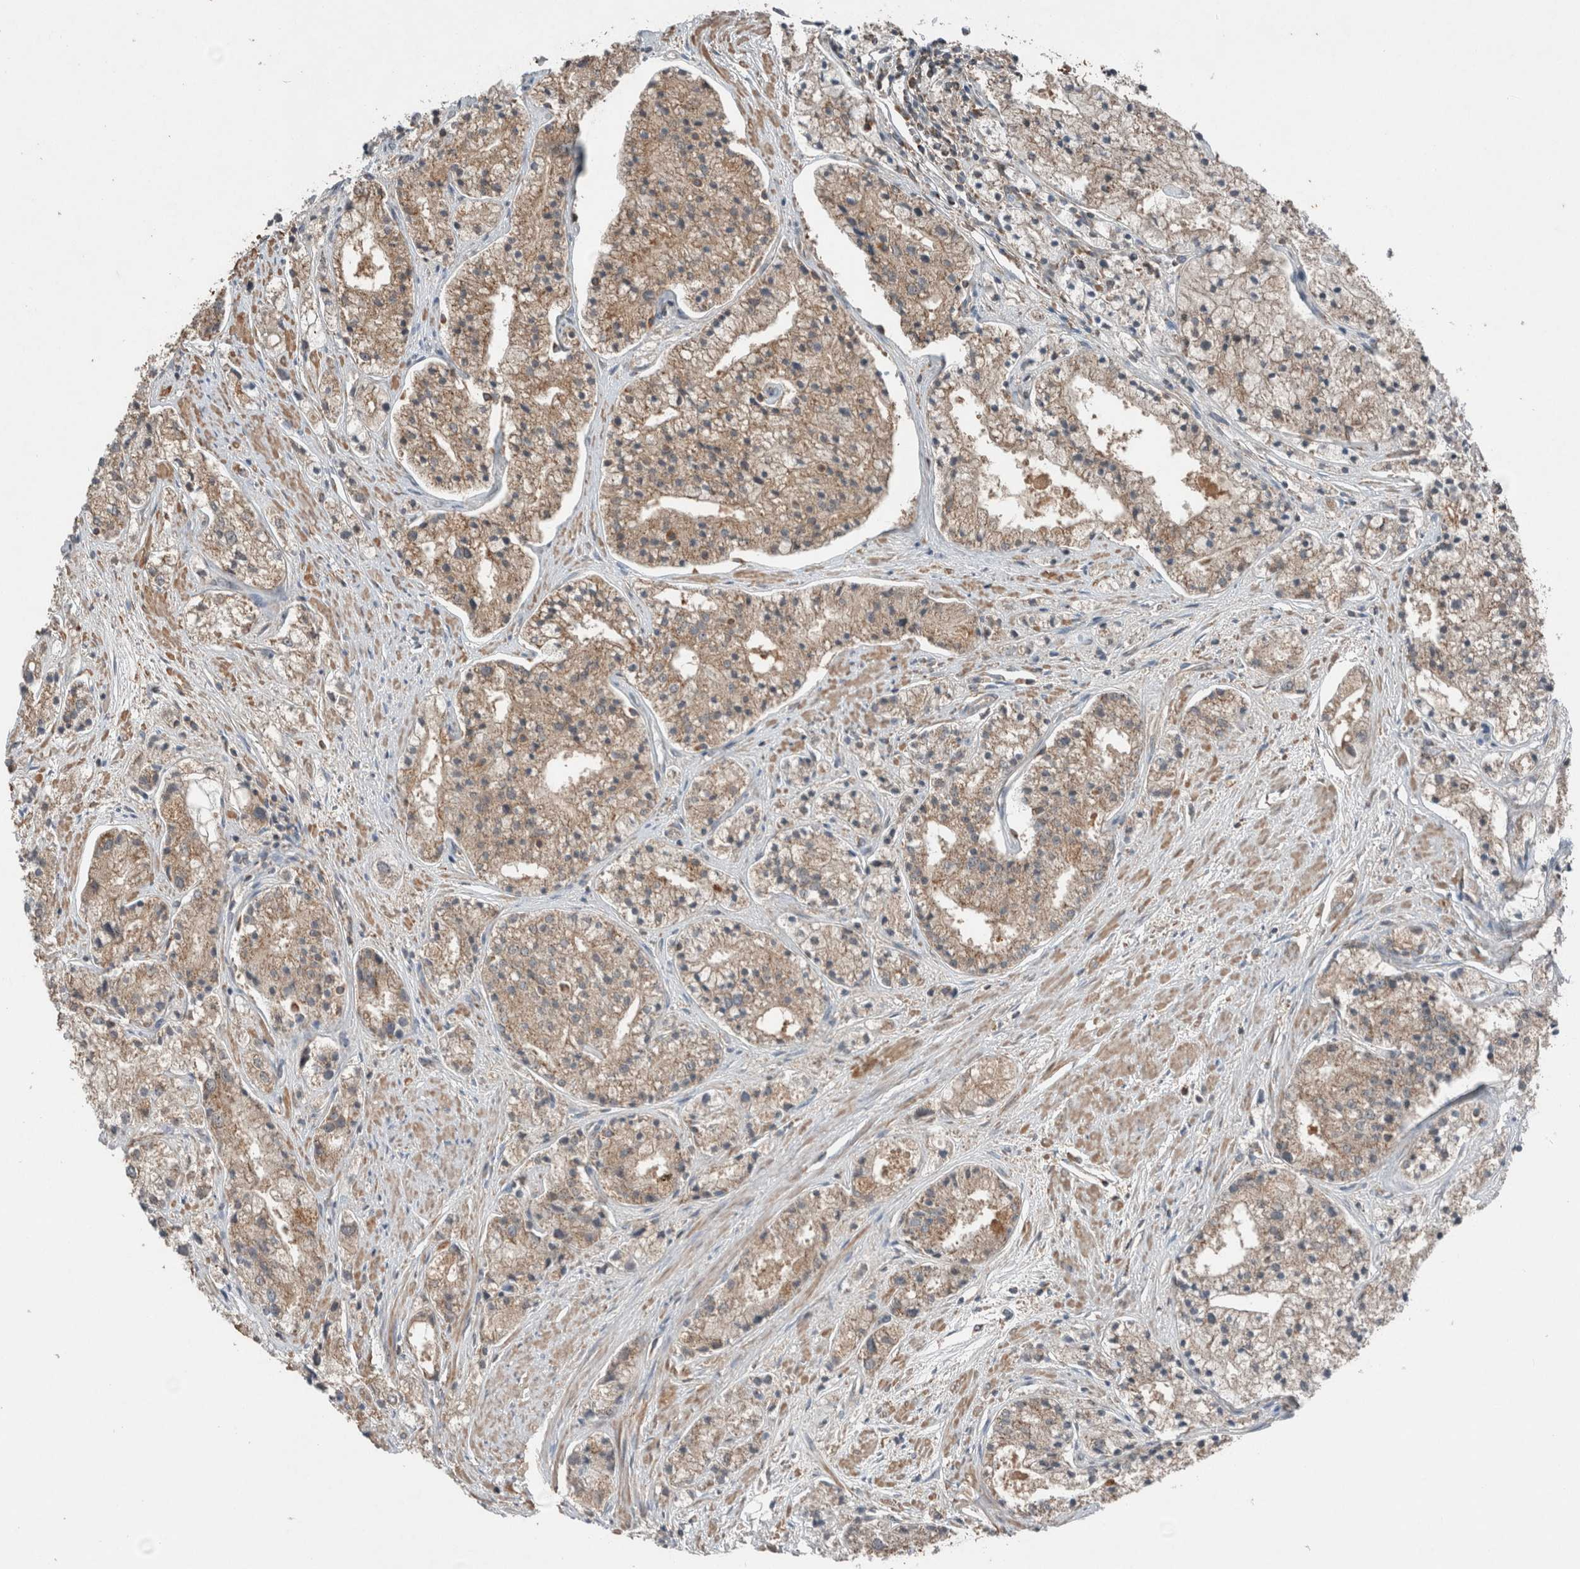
{"staining": {"intensity": "weak", "quantity": ">75%", "location": "cytoplasmic/membranous"}, "tissue": "prostate cancer", "cell_type": "Tumor cells", "image_type": "cancer", "snomed": [{"axis": "morphology", "description": "Adenocarcinoma, High grade"}, {"axis": "topography", "description": "Prostate"}], "caption": "Immunohistochemical staining of prostate cancer (high-grade adenocarcinoma) shows low levels of weak cytoplasmic/membranous positivity in about >75% of tumor cells.", "gene": "KLK14", "patient": {"sex": "male", "age": 50}}